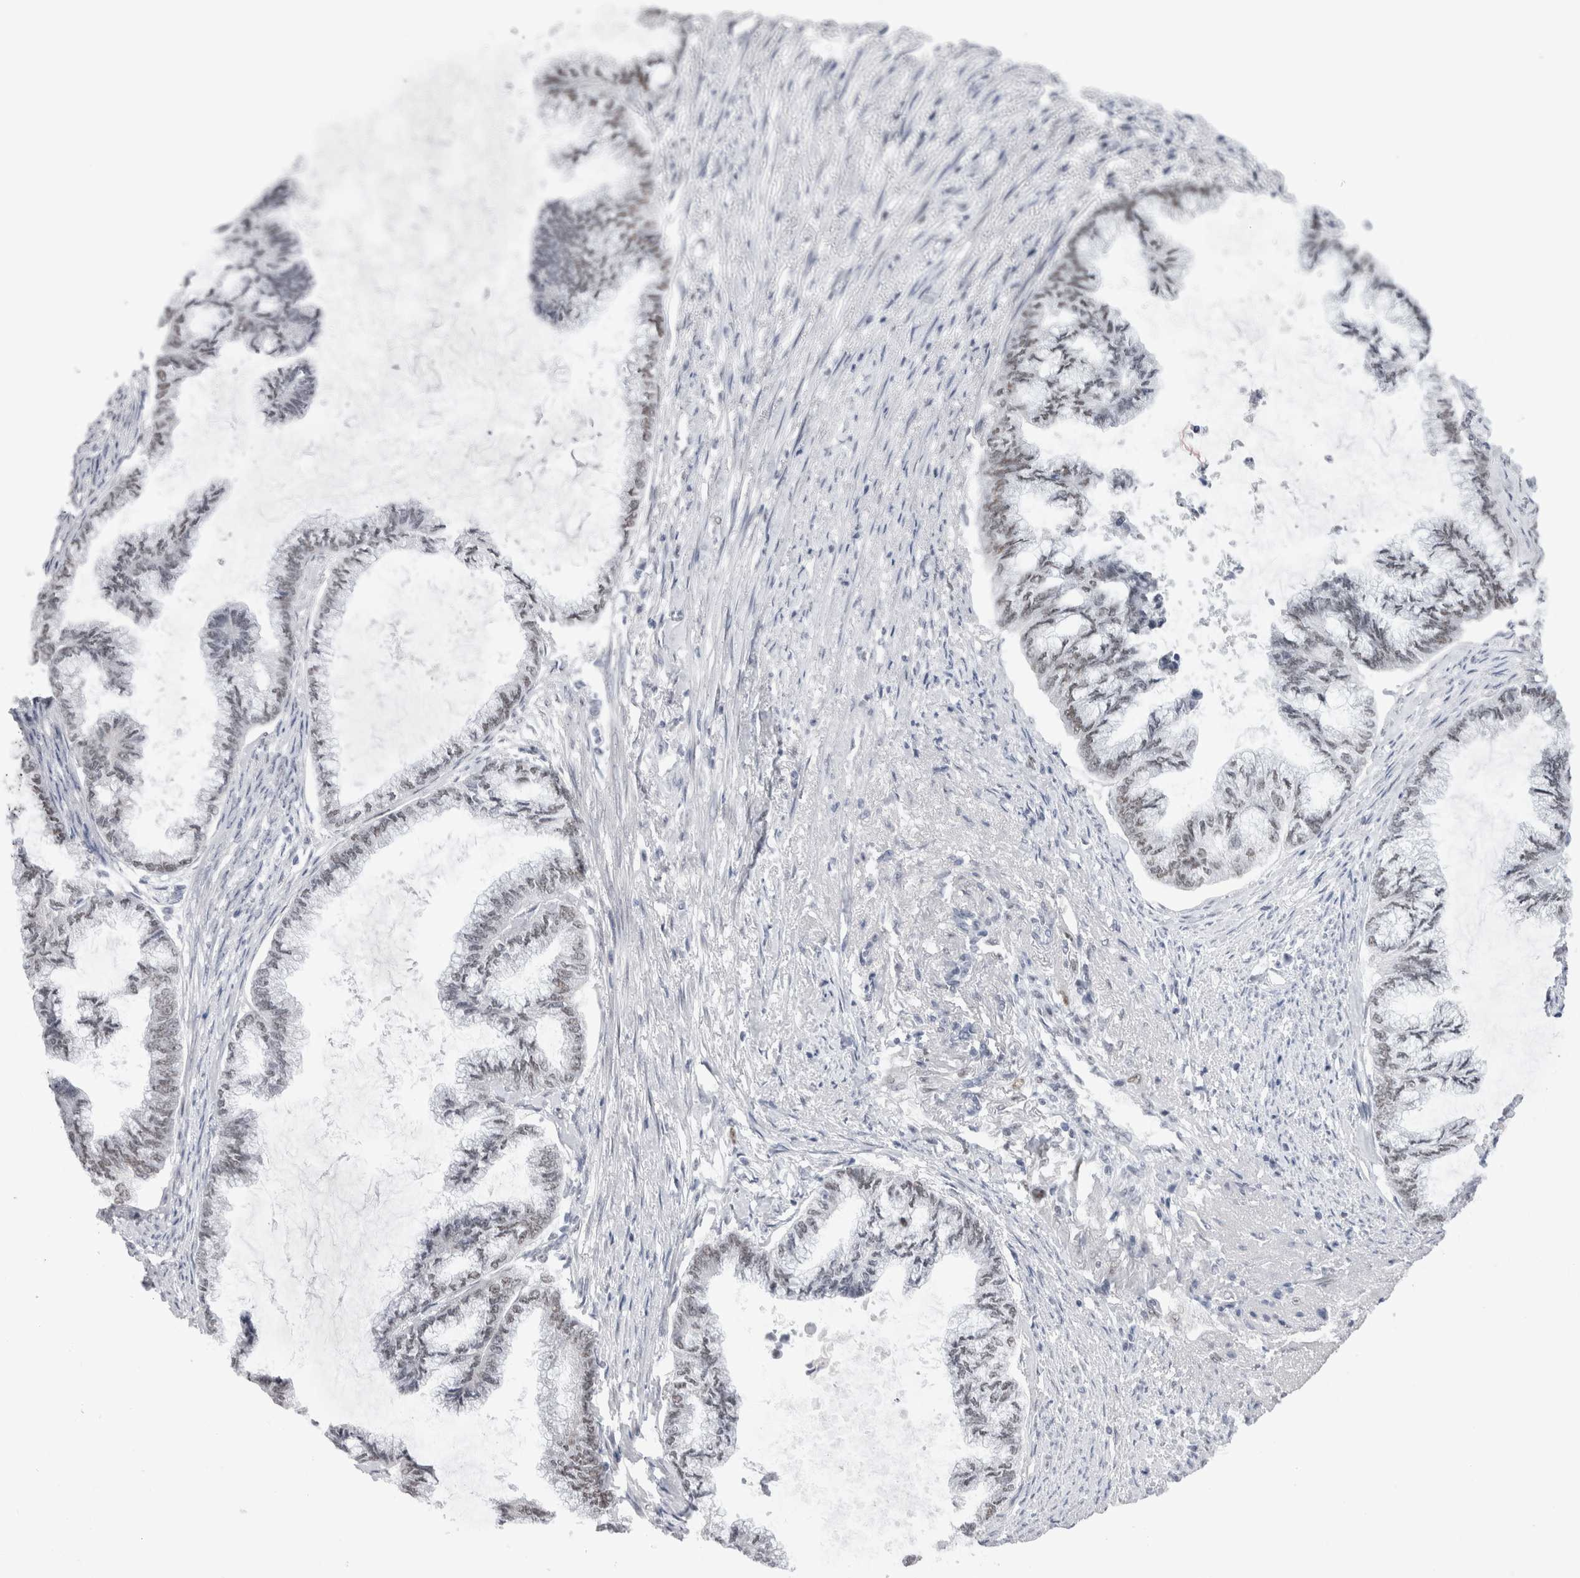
{"staining": {"intensity": "moderate", "quantity": "<25%", "location": "nuclear"}, "tissue": "endometrial cancer", "cell_type": "Tumor cells", "image_type": "cancer", "snomed": [{"axis": "morphology", "description": "Adenocarcinoma, NOS"}, {"axis": "topography", "description": "Endometrium"}], "caption": "Immunohistochemical staining of endometrial cancer (adenocarcinoma) shows moderate nuclear protein staining in approximately <25% of tumor cells. (DAB = brown stain, brightfield microscopy at high magnification).", "gene": "API5", "patient": {"sex": "female", "age": 86}}